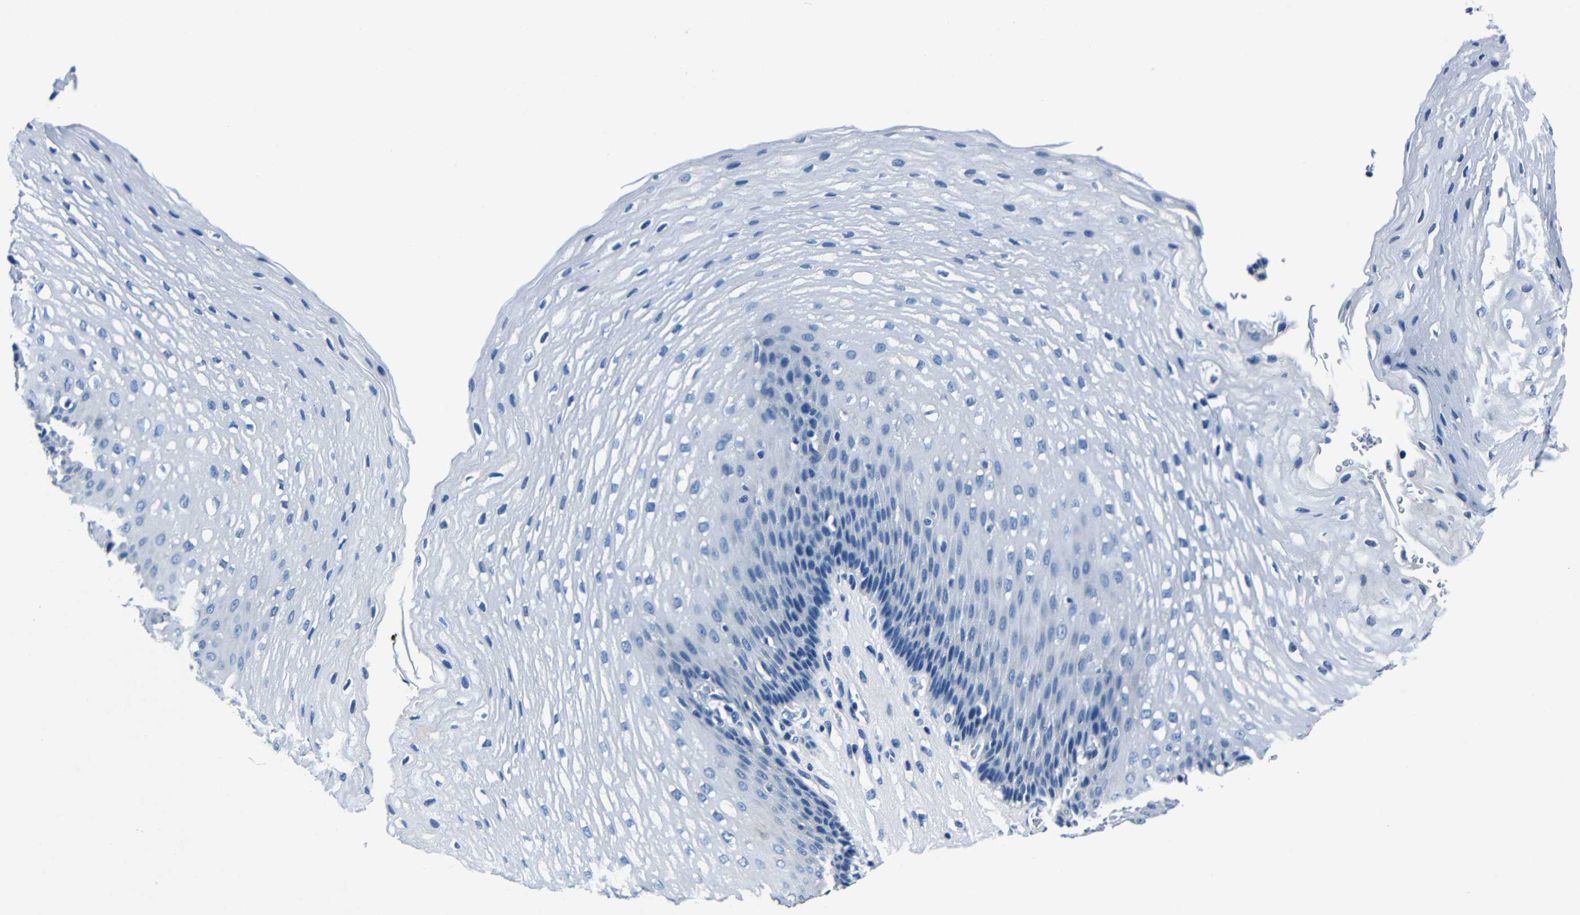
{"staining": {"intensity": "negative", "quantity": "none", "location": "none"}, "tissue": "esophagus", "cell_type": "Squamous epithelial cells", "image_type": "normal", "snomed": [{"axis": "morphology", "description": "Normal tissue, NOS"}, {"axis": "topography", "description": "Esophagus"}], "caption": "This is a photomicrograph of IHC staining of benign esophagus, which shows no positivity in squamous epithelial cells. Nuclei are stained in blue.", "gene": "NCMAP", "patient": {"sex": "male", "age": 48}}